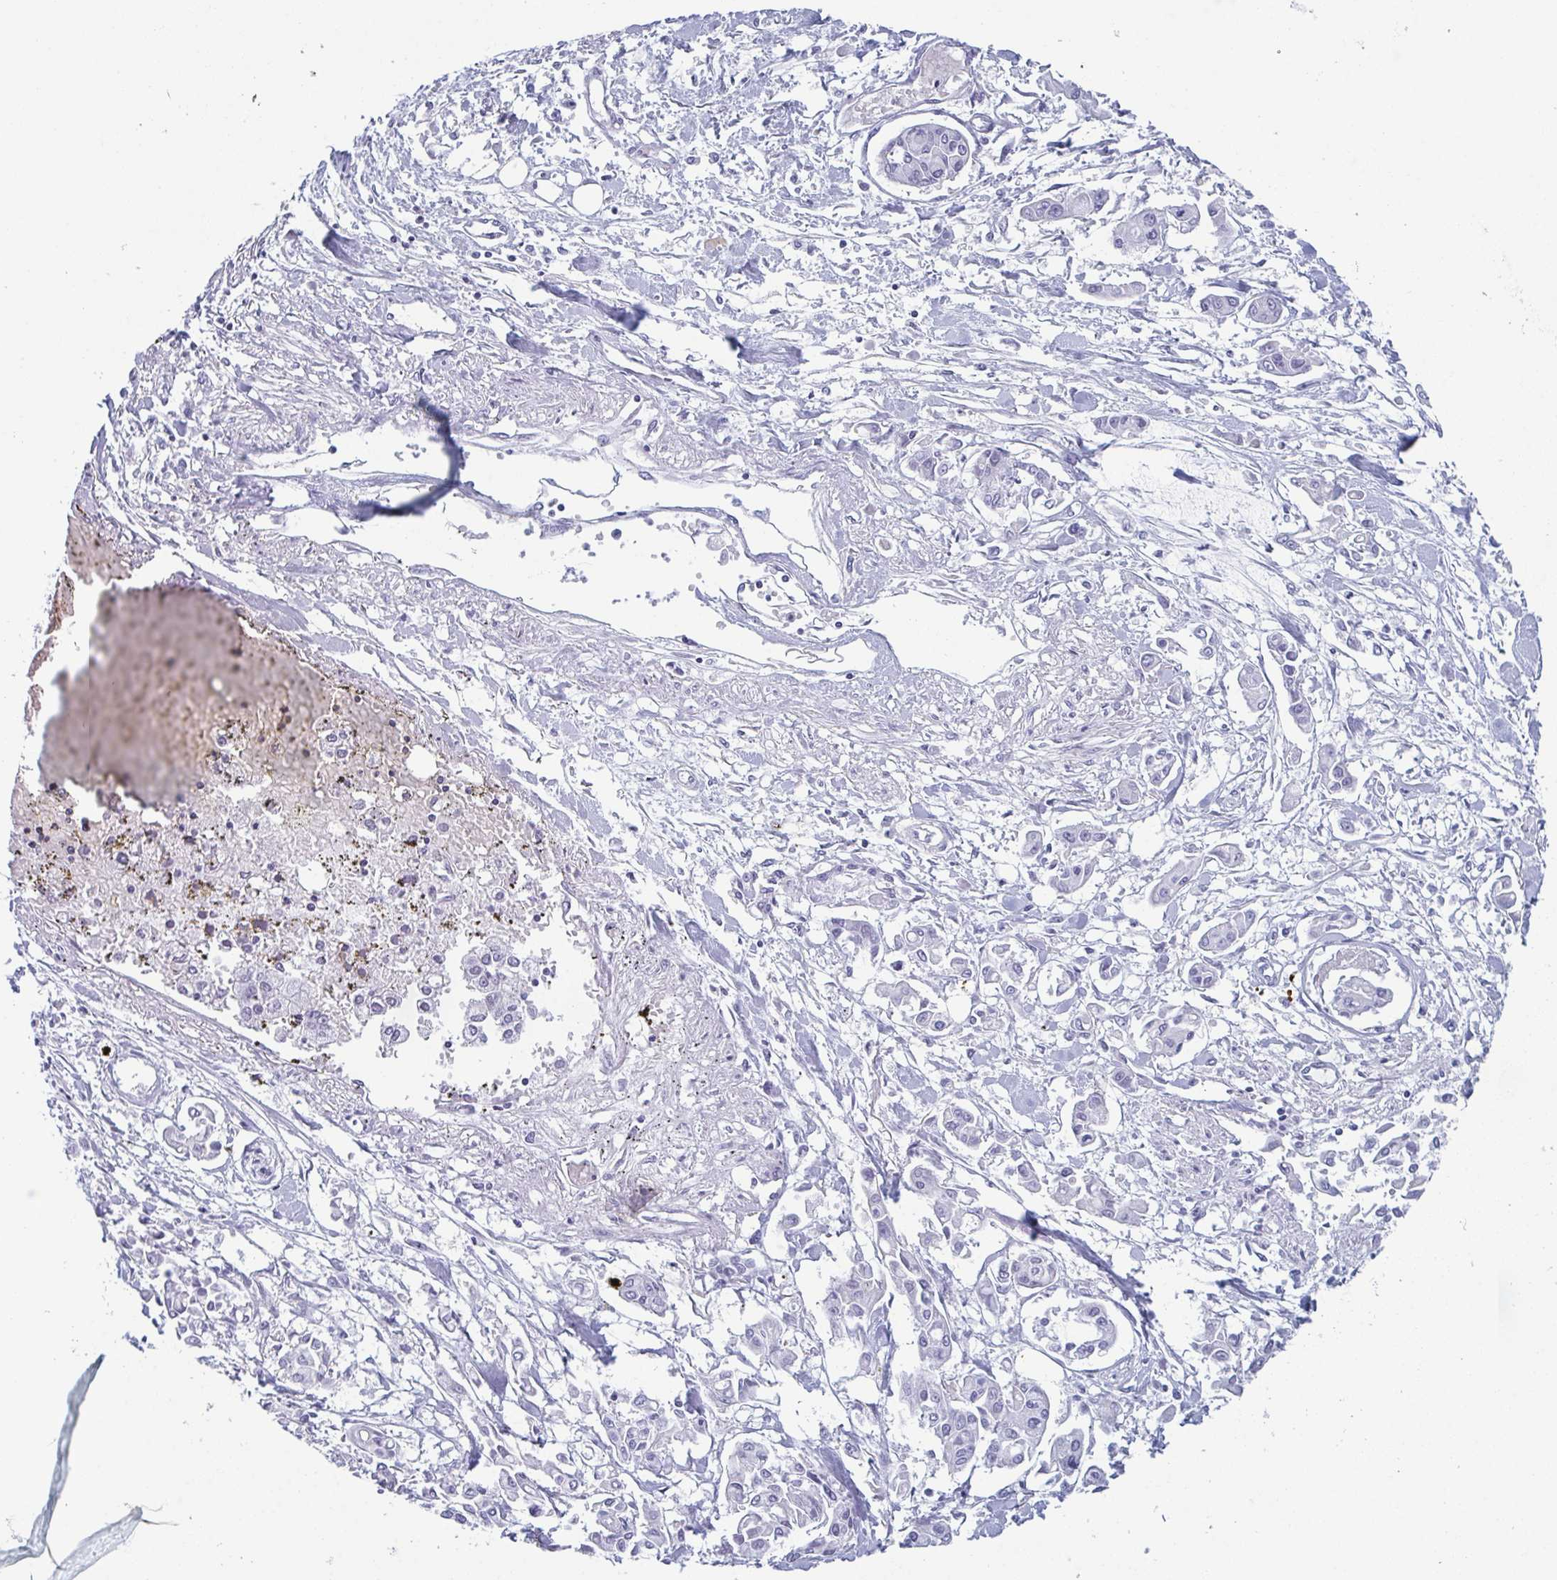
{"staining": {"intensity": "negative", "quantity": "none", "location": "none"}, "tissue": "pancreatic cancer", "cell_type": "Tumor cells", "image_type": "cancer", "snomed": [{"axis": "morphology", "description": "Adenocarcinoma, NOS"}, {"axis": "topography", "description": "Pancreas"}], "caption": "Tumor cells show no significant staining in adenocarcinoma (pancreatic).", "gene": "ZFP64", "patient": {"sex": "male", "age": 61}}